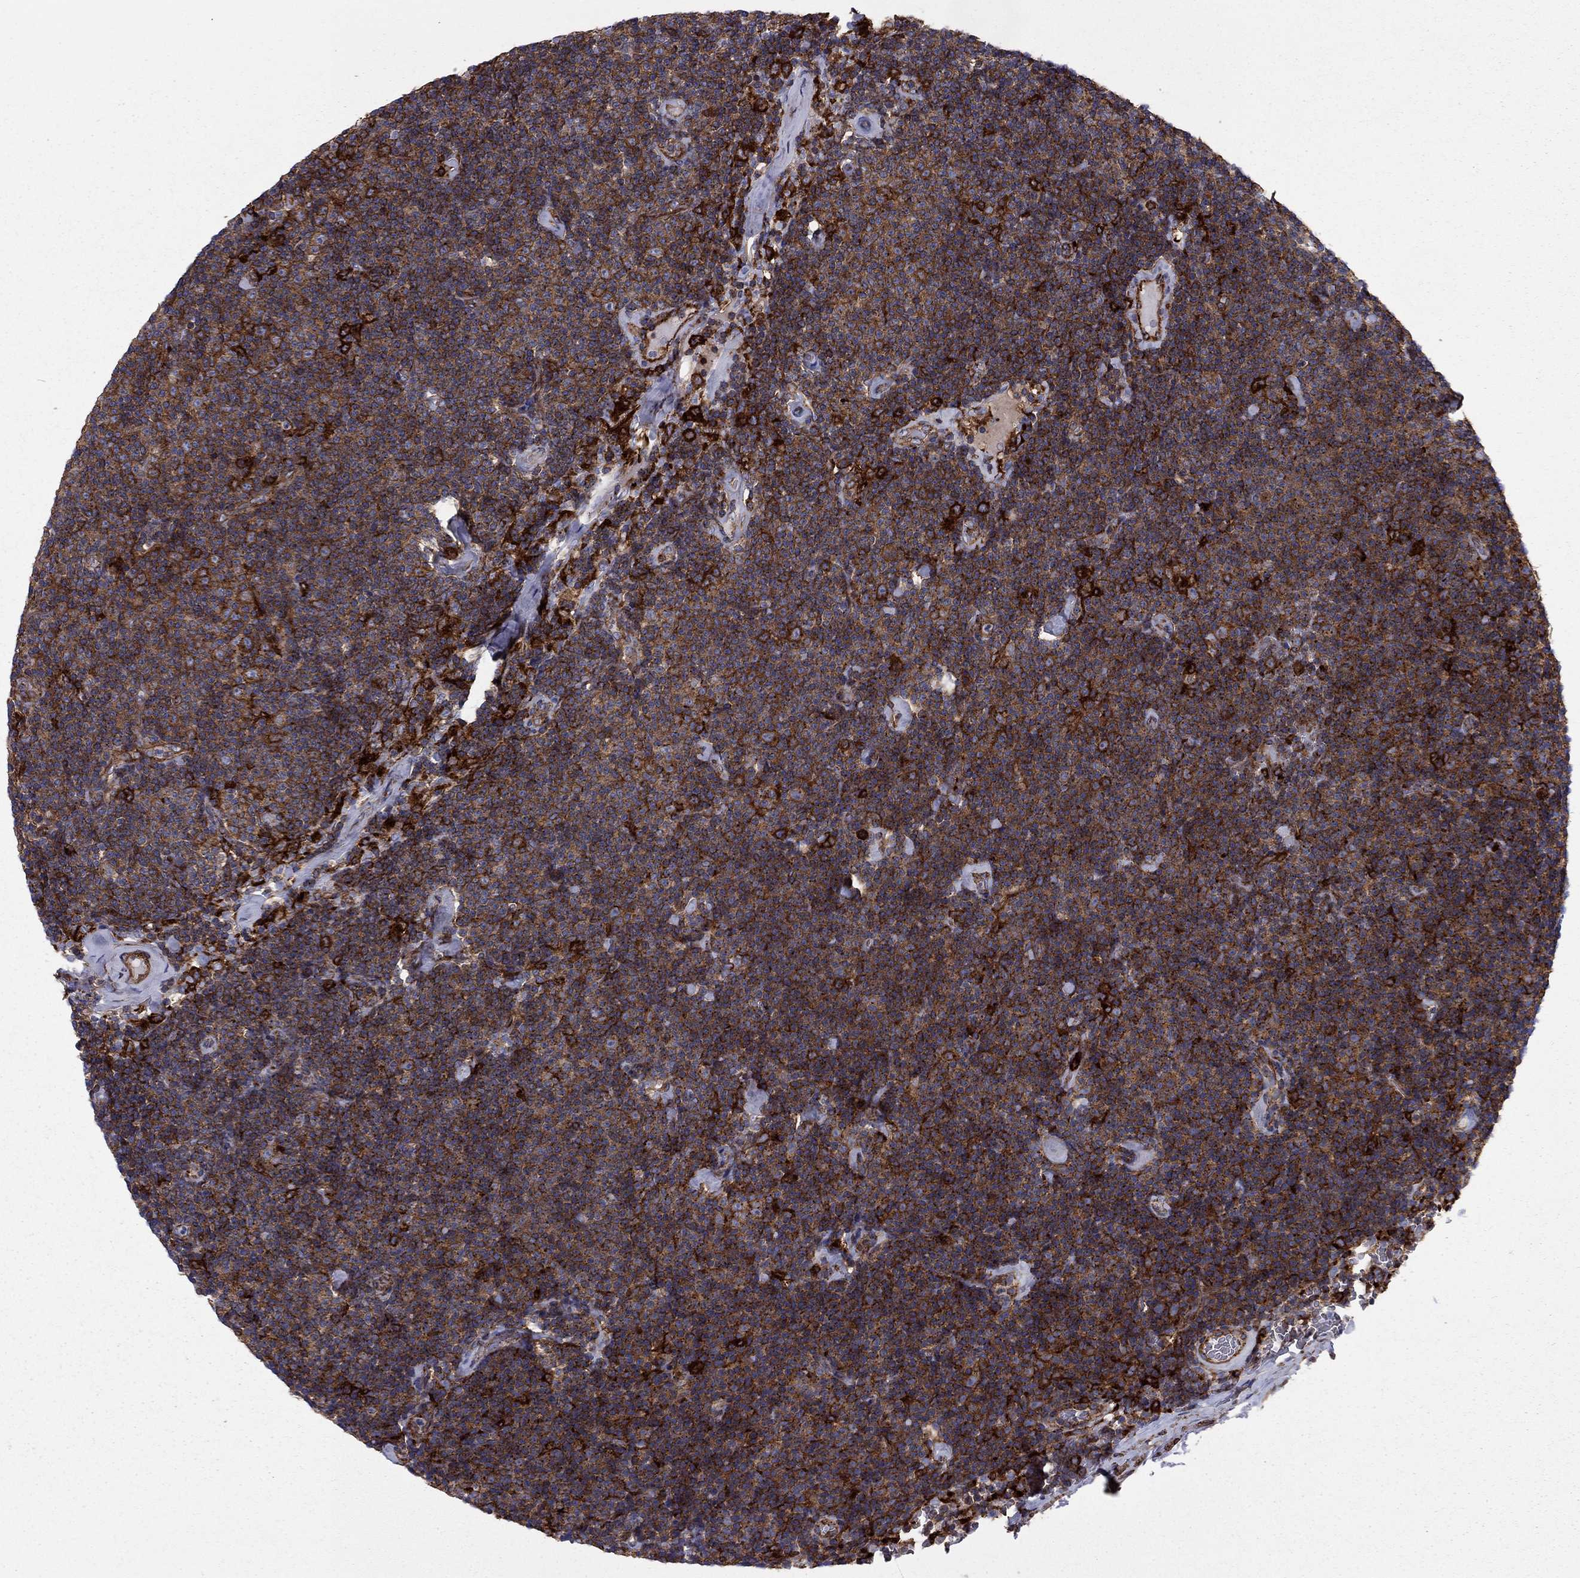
{"staining": {"intensity": "strong", "quantity": ">75%", "location": "cytoplasmic/membranous"}, "tissue": "lymphoma", "cell_type": "Tumor cells", "image_type": "cancer", "snomed": [{"axis": "morphology", "description": "Malignant lymphoma, non-Hodgkin's type, Low grade"}, {"axis": "topography", "description": "Lymph node"}], "caption": "About >75% of tumor cells in human malignant lymphoma, non-Hodgkin's type (low-grade) display strong cytoplasmic/membranous protein positivity as visualized by brown immunohistochemical staining.", "gene": "EHBP1L1", "patient": {"sex": "male", "age": 81}}